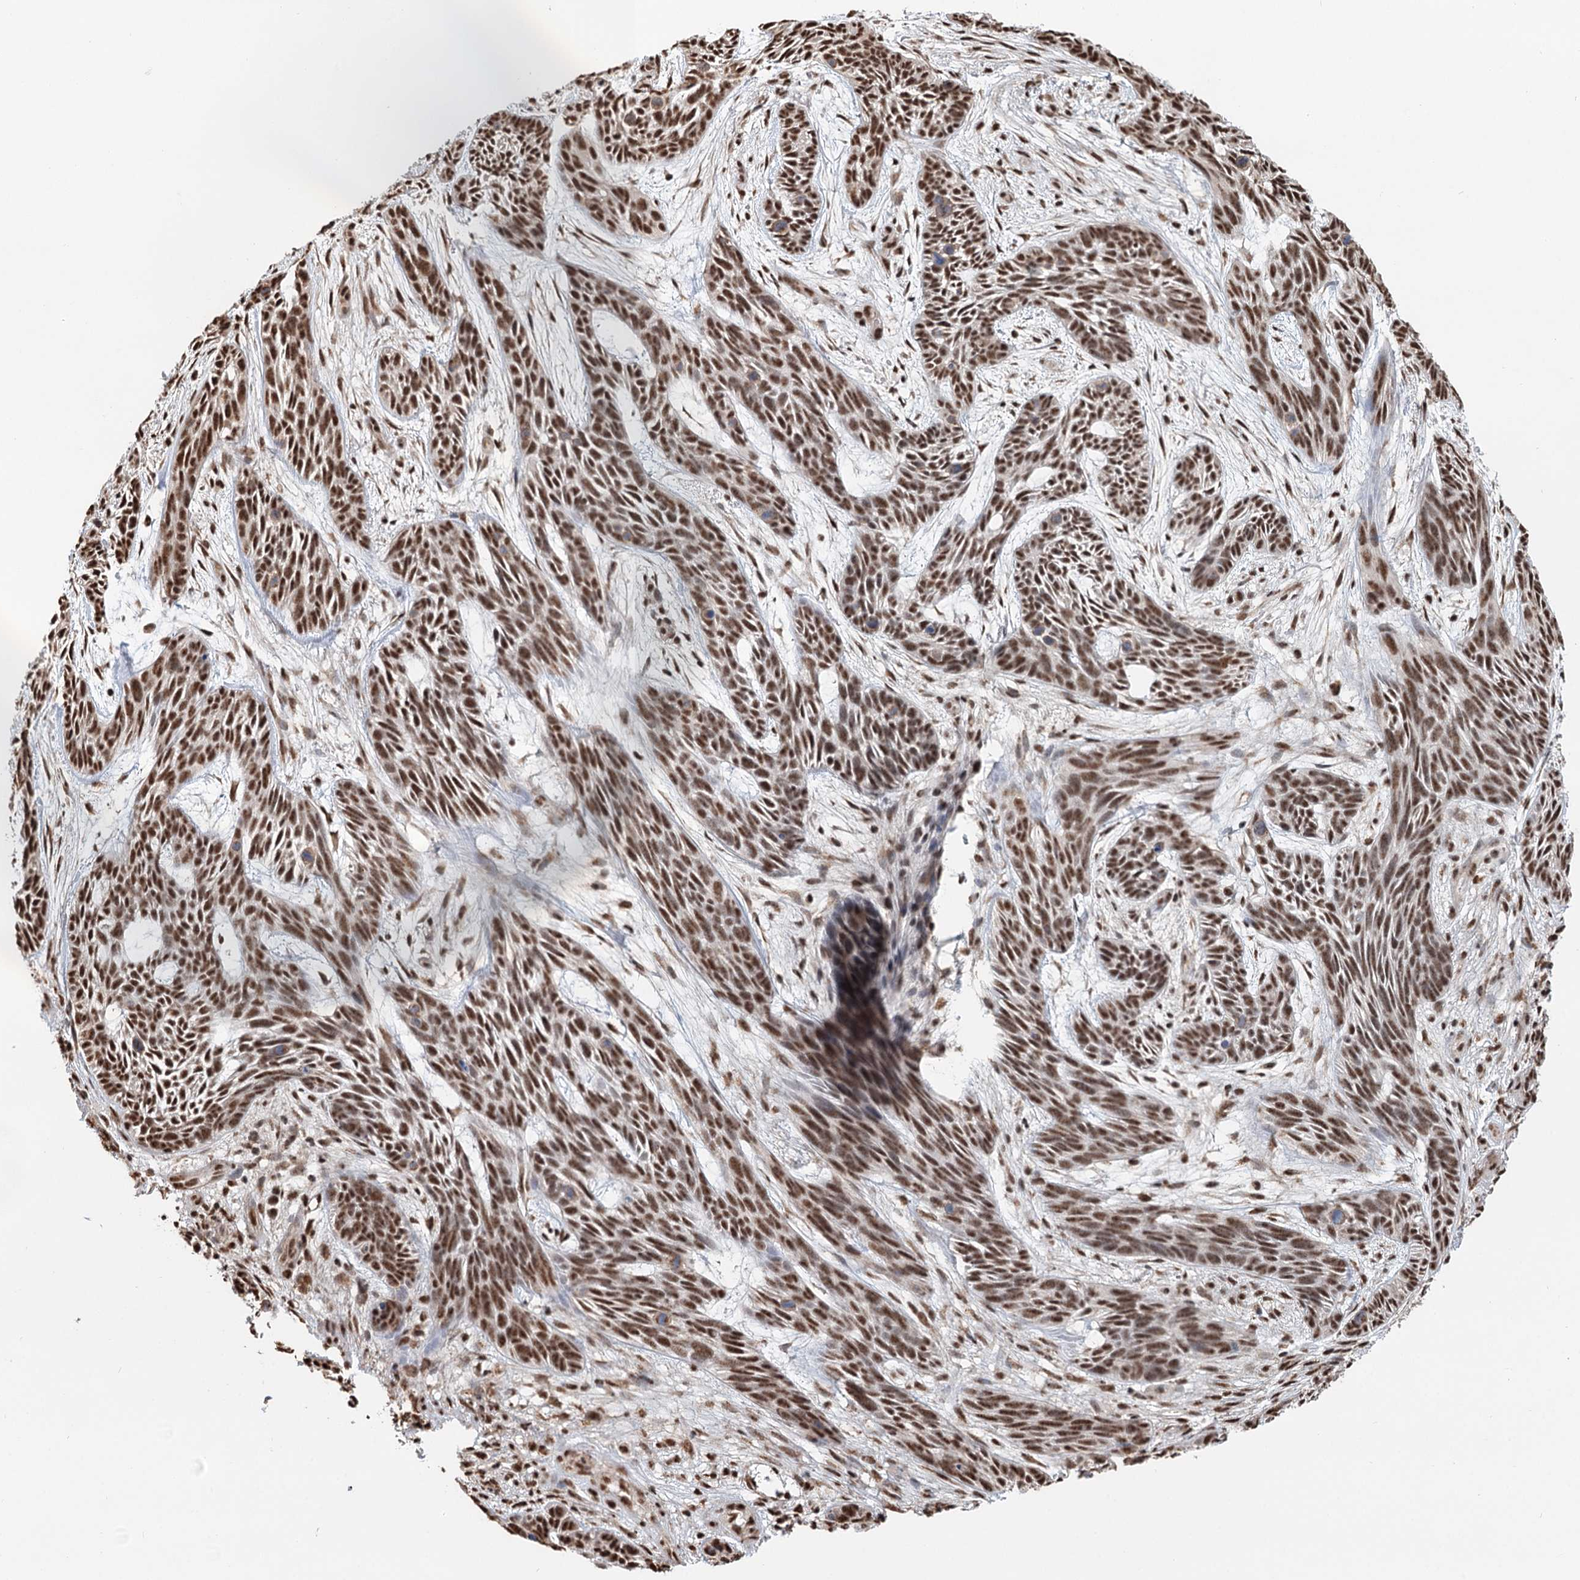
{"staining": {"intensity": "strong", "quantity": ">75%", "location": "nuclear"}, "tissue": "skin cancer", "cell_type": "Tumor cells", "image_type": "cancer", "snomed": [{"axis": "morphology", "description": "Basal cell carcinoma"}, {"axis": "topography", "description": "Skin"}], "caption": "Strong nuclear expression for a protein is appreciated in about >75% of tumor cells of skin cancer using immunohistochemistry.", "gene": "GPALPP1", "patient": {"sex": "male", "age": 89}}